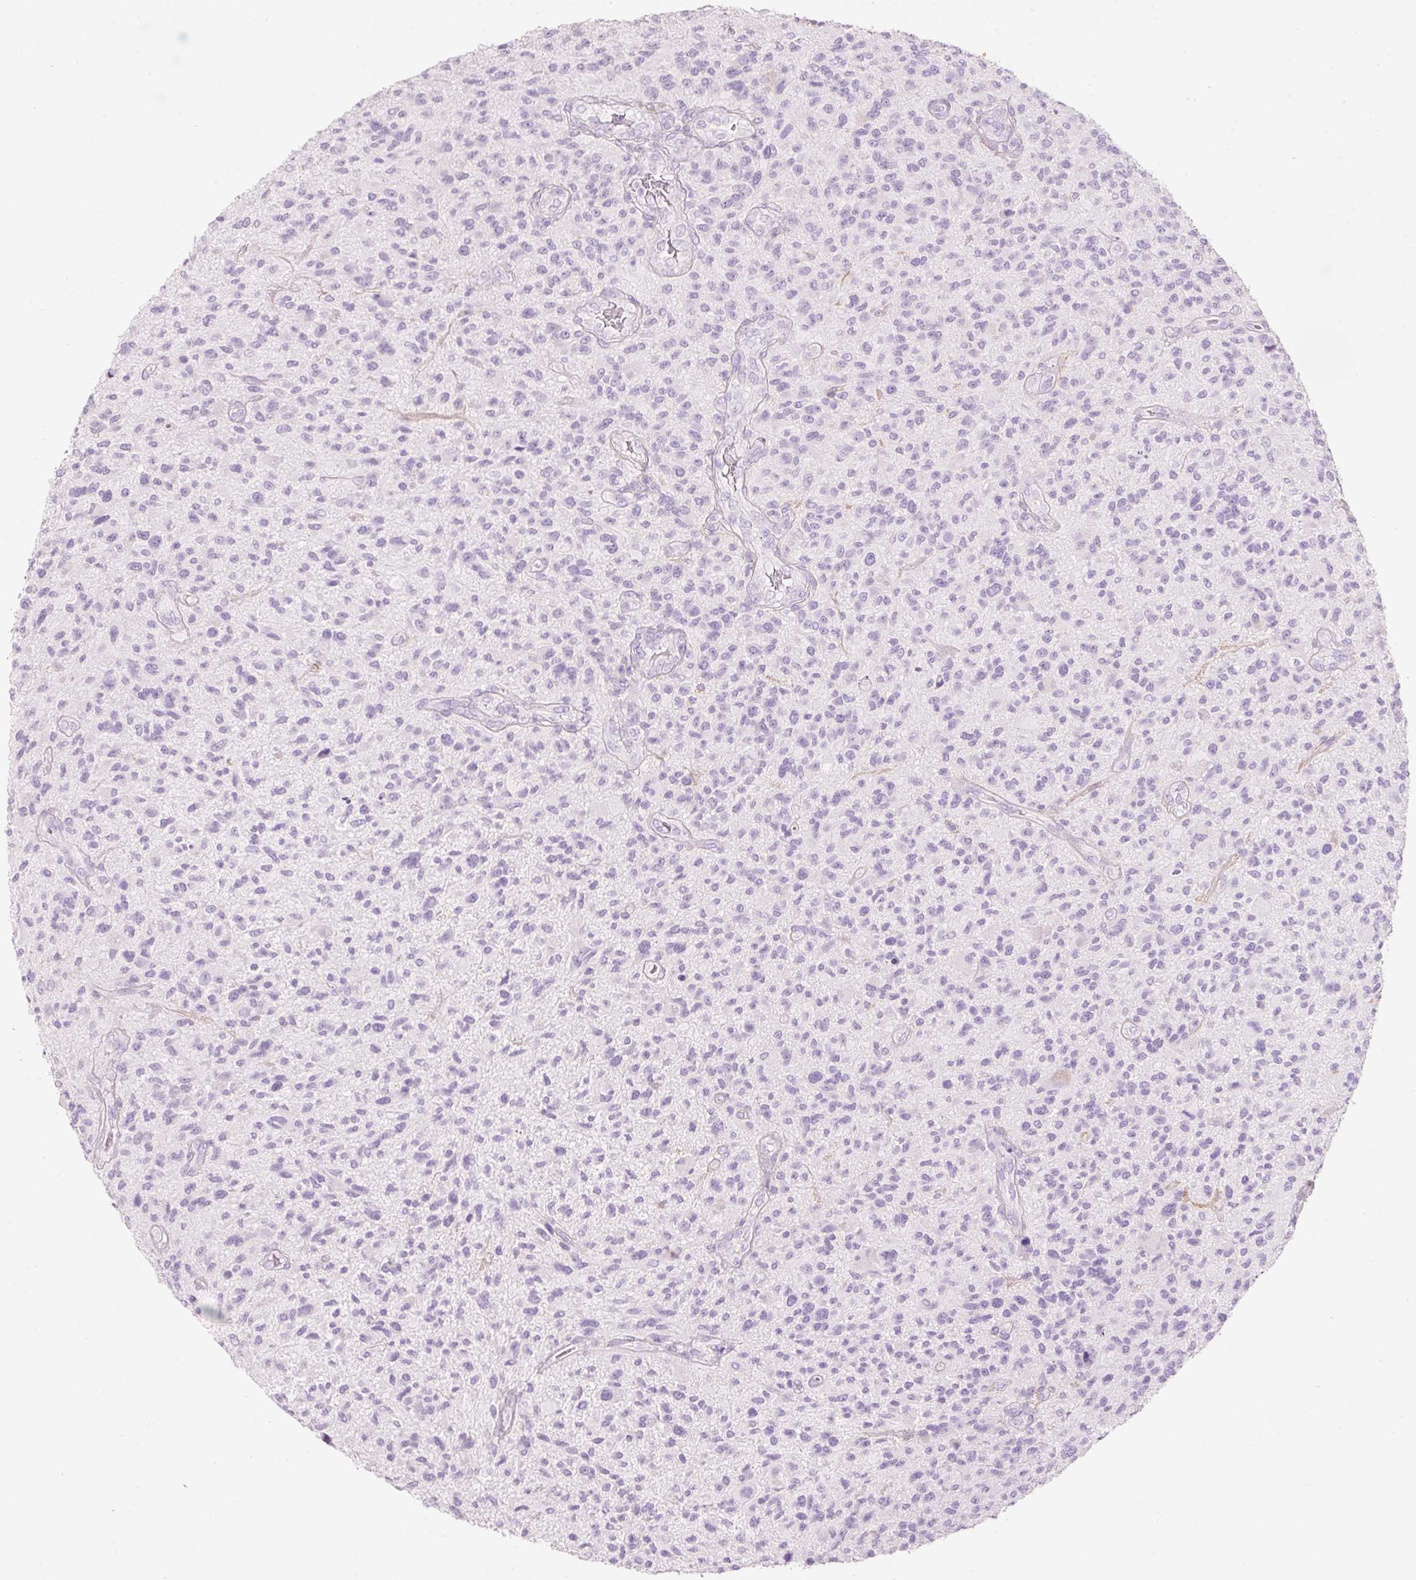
{"staining": {"intensity": "negative", "quantity": "none", "location": "none"}, "tissue": "glioma", "cell_type": "Tumor cells", "image_type": "cancer", "snomed": [{"axis": "morphology", "description": "Glioma, malignant, High grade"}, {"axis": "topography", "description": "Brain"}], "caption": "IHC of human glioma displays no expression in tumor cells. (Stains: DAB (3,3'-diaminobenzidine) immunohistochemistry with hematoxylin counter stain, Microscopy: brightfield microscopy at high magnification).", "gene": "MFAP4", "patient": {"sex": "male", "age": 47}}